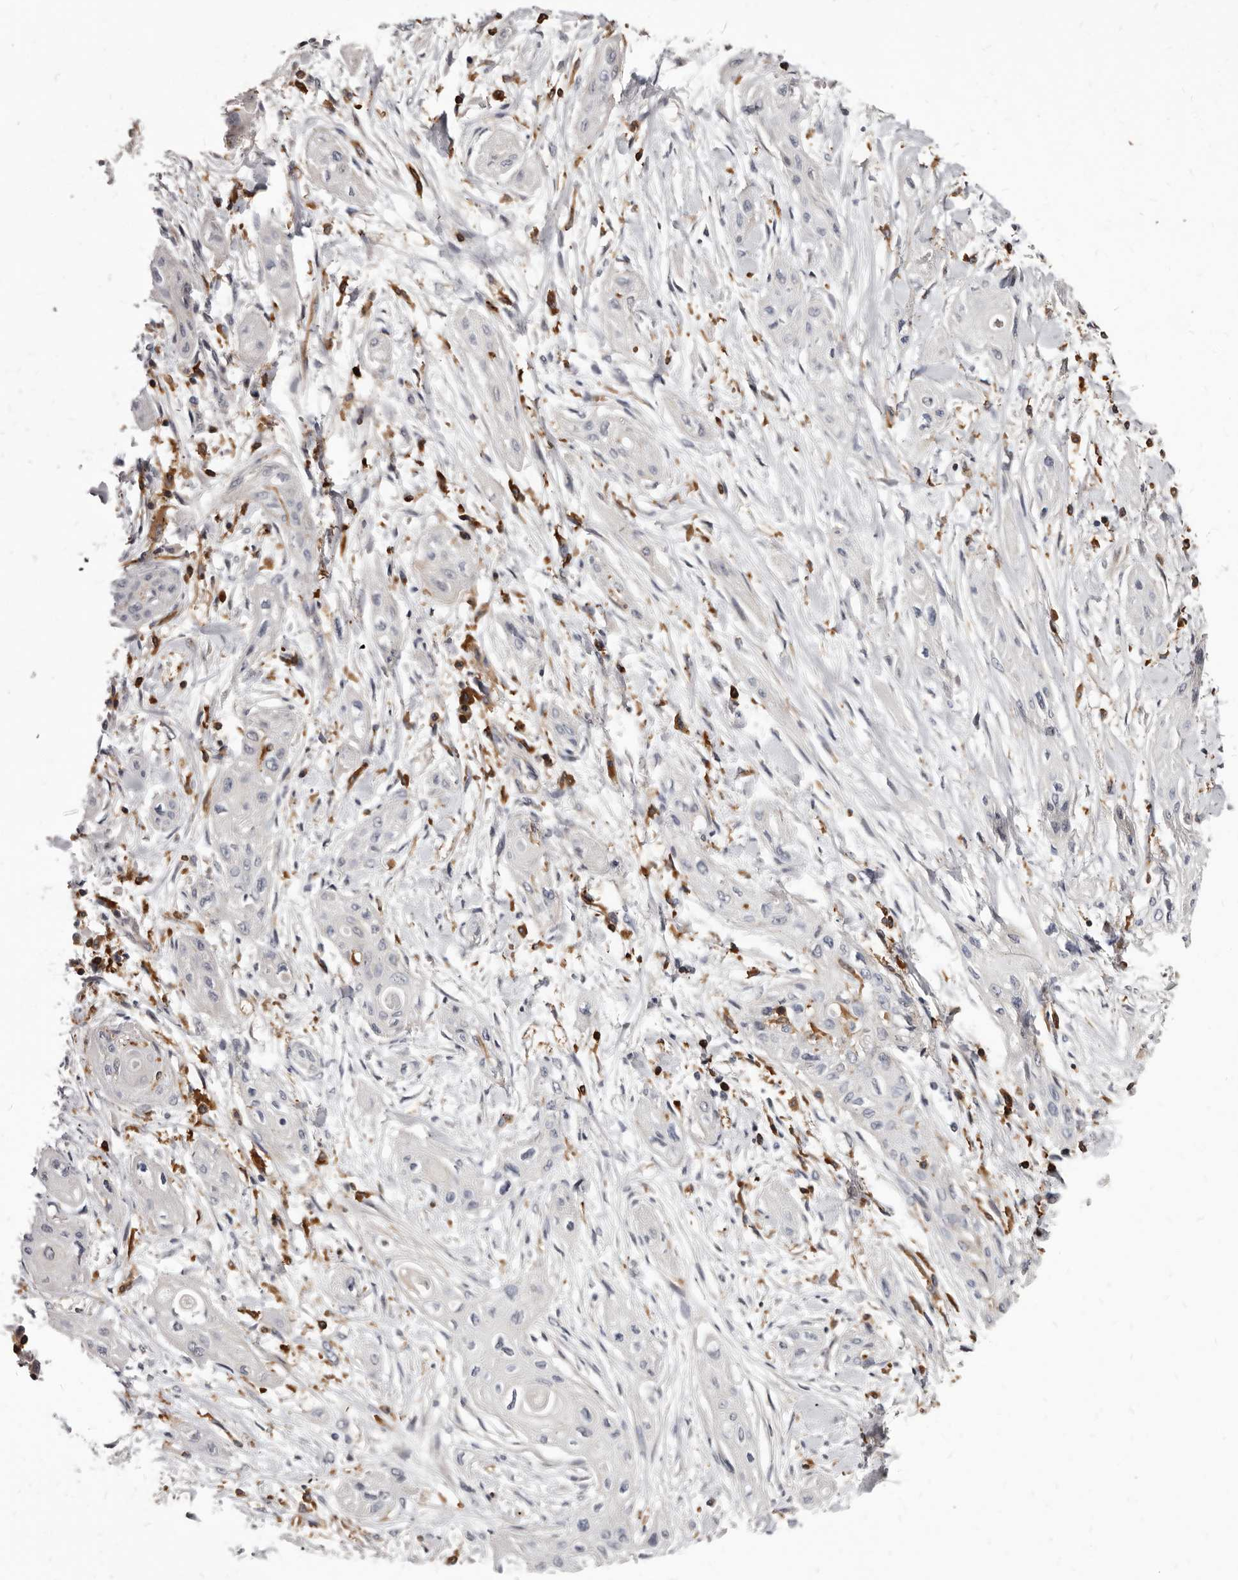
{"staining": {"intensity": "negative", "quantity": "none", "location": "none"}, "tissue": "lung cancer", "cell_type": "Tumor cells", "image_type": "cancer", "snomed": [{"axis": "morphology", "description": "Squamous cell carcinoma, NOS"}, {"axis": "topography", "description": "Lung"}], "caption": "The histopathology image shows no significant positivity in tumor cells of lung squamous cell carcinoma.", "gene": "NIBAN1", "patient": {"sex": "female", "age": 47}}